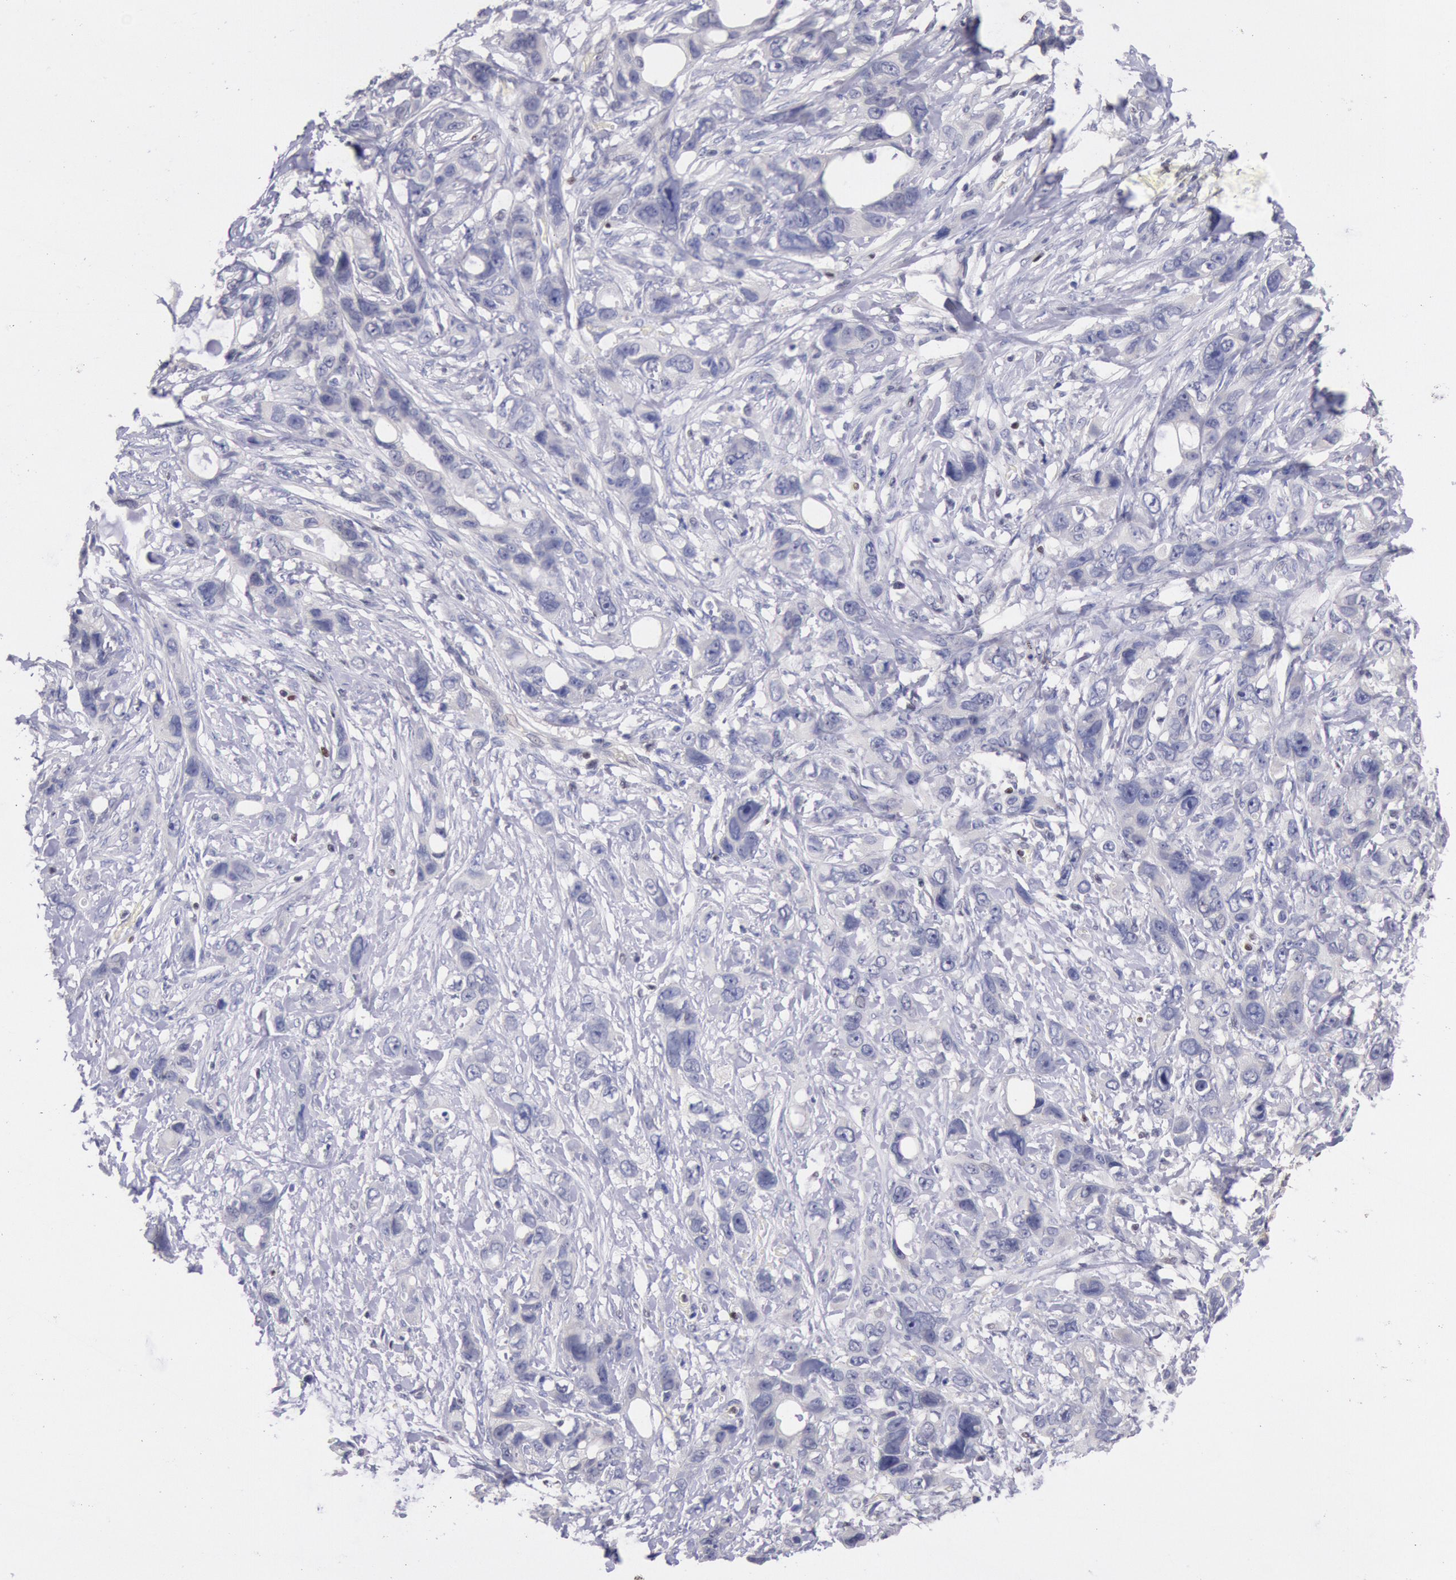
{"staining": {"intensity": "negative", "quantity": "none", "location": "none"}, "tissue": "stomach cancer", "cell_type": "Tumor cells", "image_type": "cancer", "snomed": [{"axis": "morphology", "description": "Adenocarcinoma, NOS"}, {"axis": "topography", "description": "Stomach, upper"}], "caption": "Stomach cancer (adenocarcinoma) stained for a protein using immunohistochemistry shows no positivity tumor cells.", "gene": "RPS6KA5", "patient": {"sex": "male", "age": 47}}